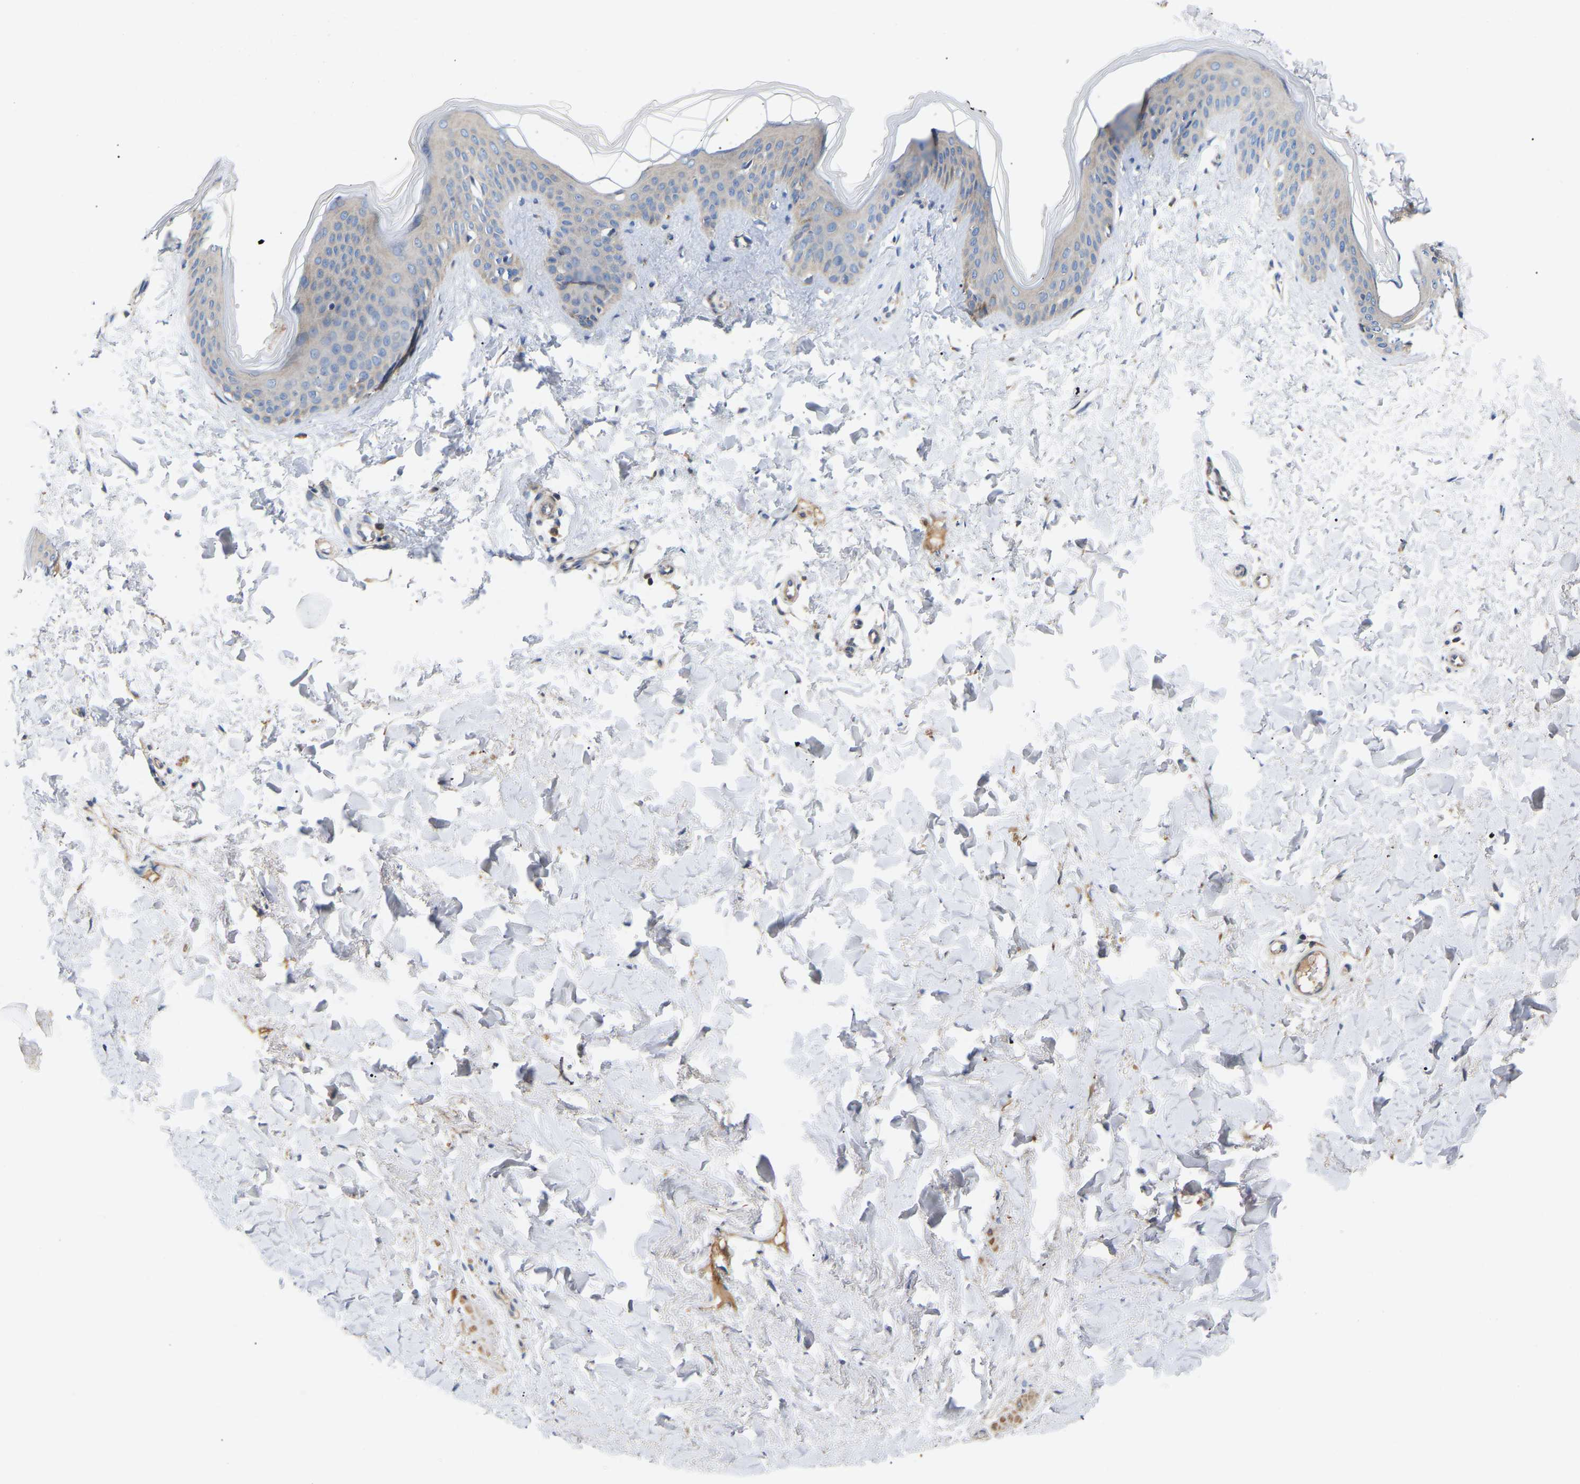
{"staining": {"intensity": "negative", "quantity": "none", "location": "none"}, "tissue": "skin", "cell_type": "Fibroblasts", "image_type": "normal", "snomed": [{"axis": "morphology", "description": "Normal tissue, NOS"}, {"axis": "topography", "description": "Skin"}], "caption": "The immunohistochemistry photomicrograph has no significant positivity in fibroblasts of skin.", "gene": "AIMP2", "patient": {"sex": "female", "age": 17}}